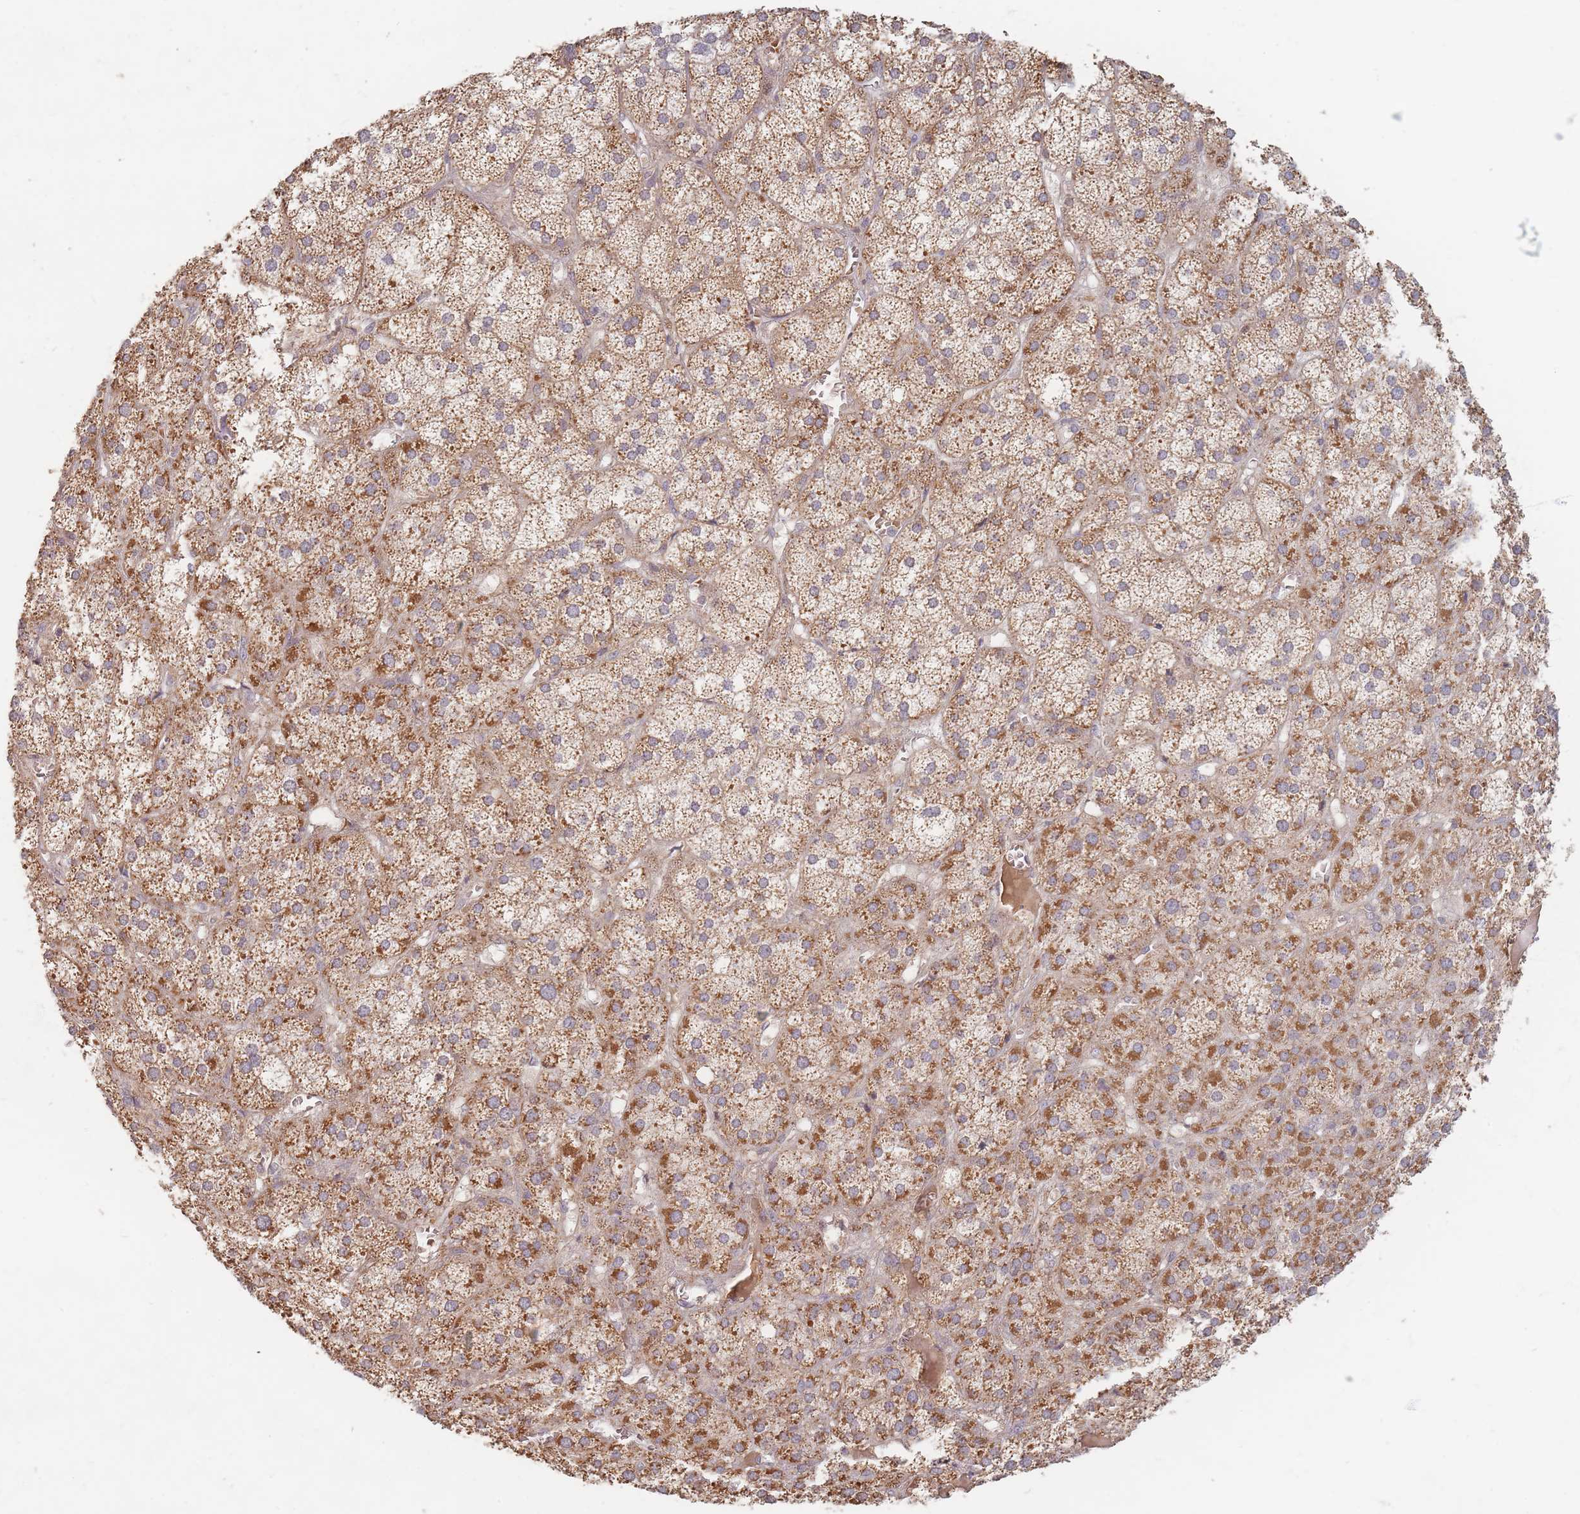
{"staining": {"intensity": "moderate", "quantity": ">75%", "location": "cytoplasmic/membranous"}, "tissue": "adrenal gland", "cell_type": "Glandular cells", "image_type": "normal", "snomed": [{"axis": "morphology", "description": "Normal tissue, NOS"}, {"axis": "topography", "description": "Adrenal gland"}], "caption": "High-magnification brightfield microscopy of normal adrenal gland stained with DAB (brown) and counterstained with hematoxylin (blue). glandular cells exhibit moderate cytoplasmic/membranous positivity is present in approximately>75% of cells.", "gene": "OR2M4", "patient": {"sex": "female", "age": 61}}